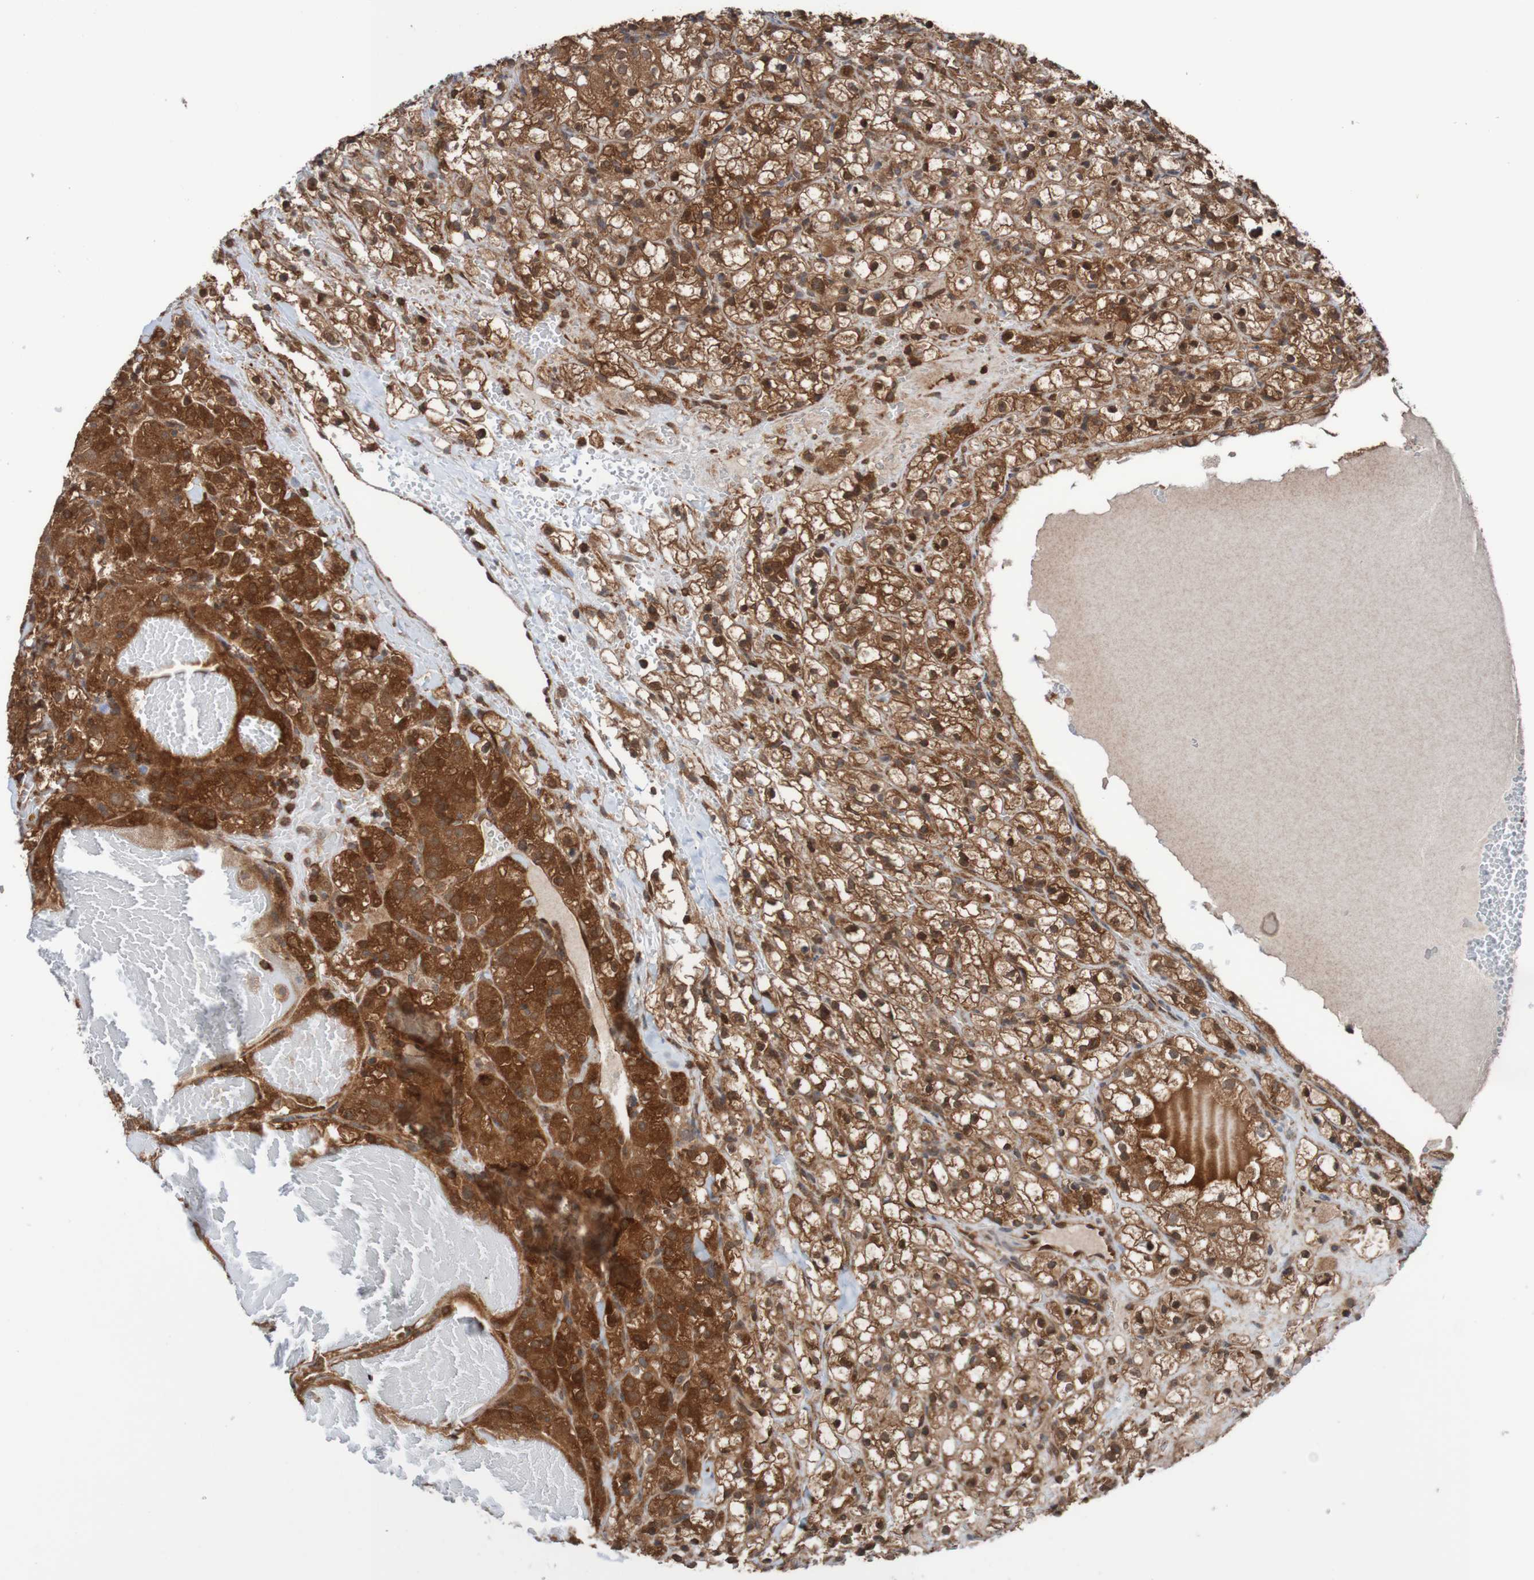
{"staining": {"intensity": "strong", "quantity": ">75%", "location": "cytoplasmic/membranous"}, "tissue": "renal cancer", "cell_type": "Tumor cells", "image_type": "cancer", "snomed": [{"axis": "morphology", "description": "Adenocarcinoma, NOS"}, {"axis": "topography", "description": "Kidney"}], "caption": "Immunohistochemical staining of human renal cancer shows strong cytoplasmic/membranous protein positivity in about >75% of tumor cells. The protein is stained brown, and the nuclei are stained in blue (DAB IHC with brightfield microscopy, high magnification).", "gene": "RIGI", "patient": {"sex": "male", "age": 61}}